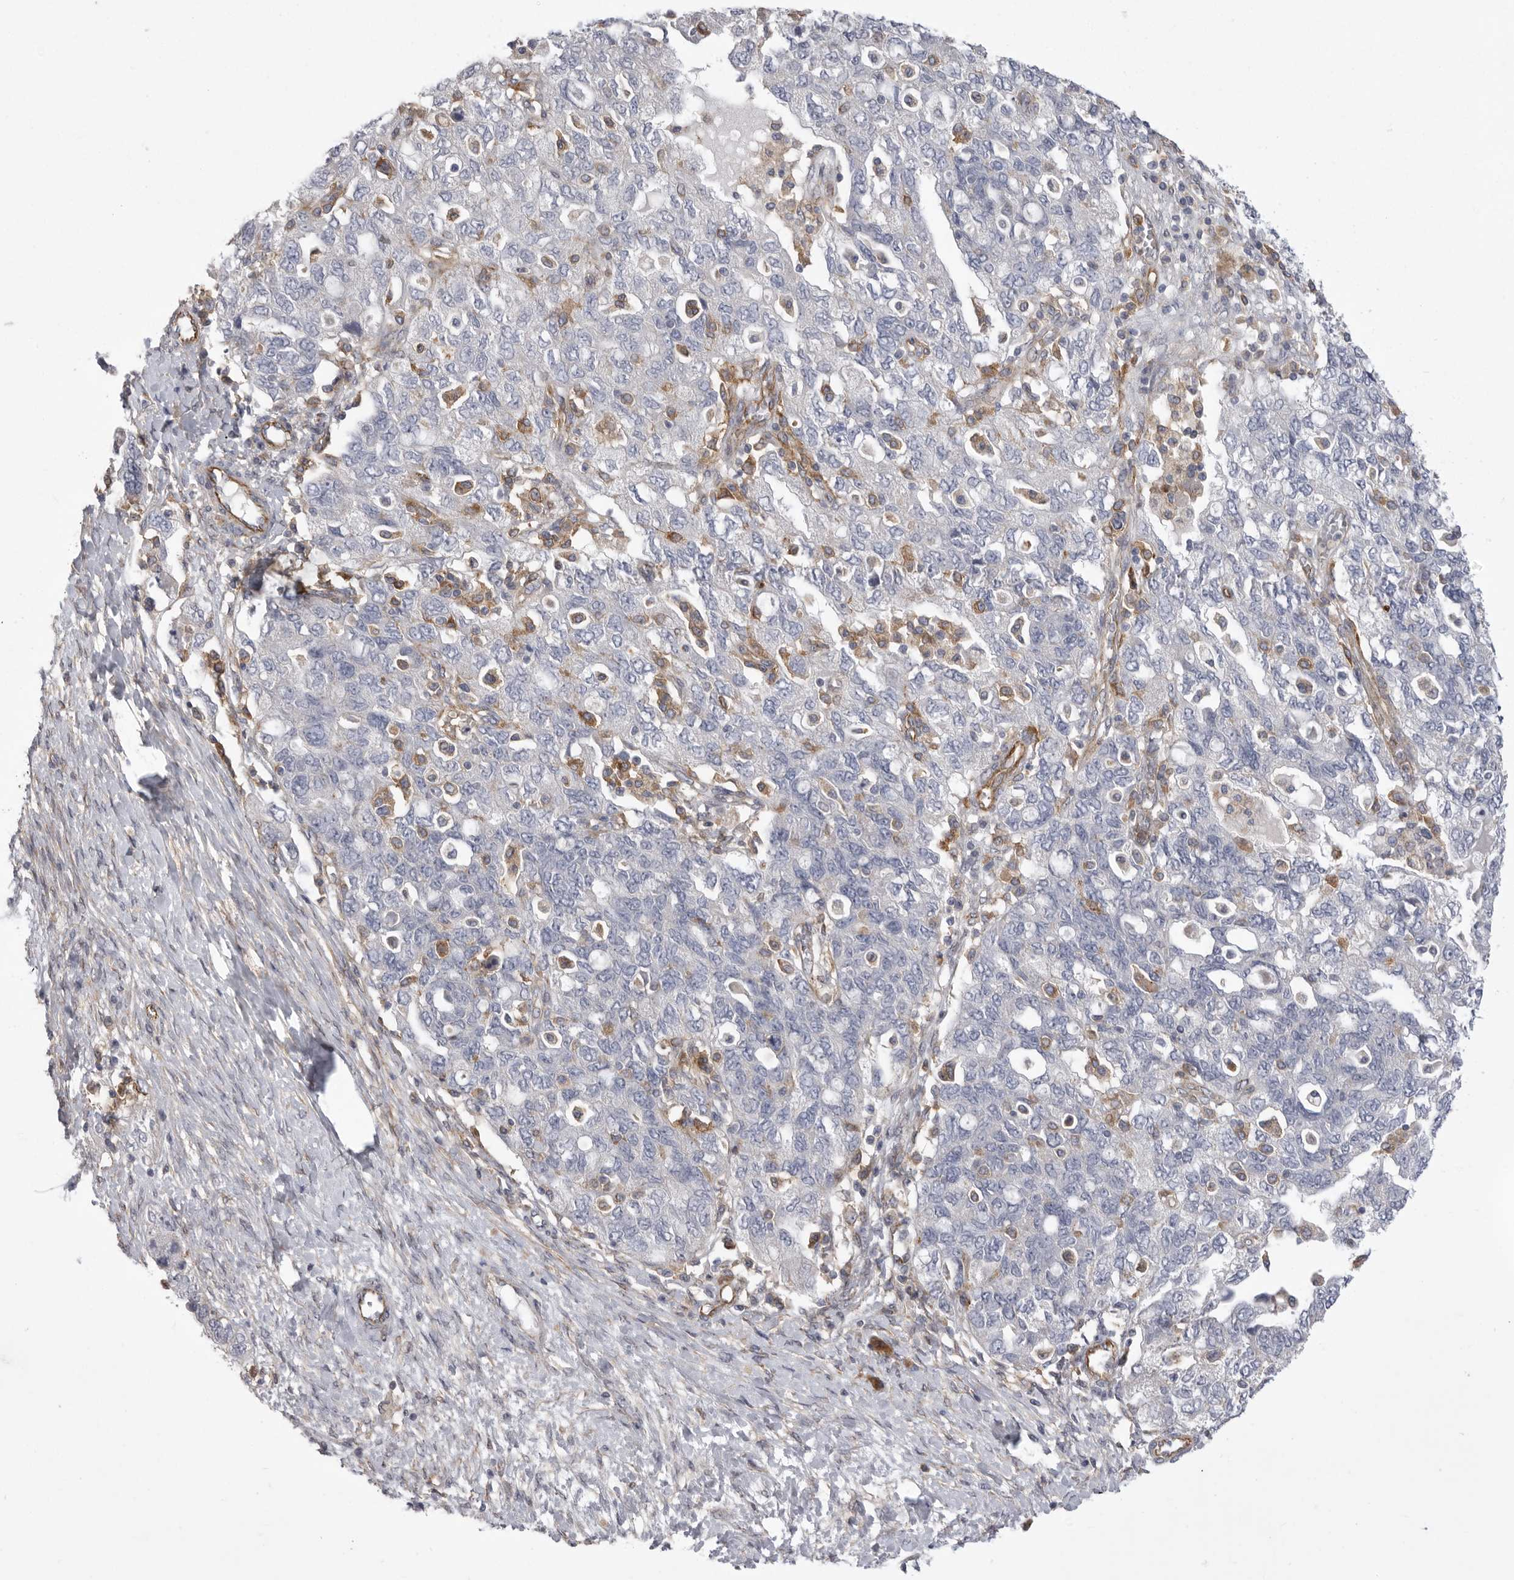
{"staining": {"intensity": "negative", "quantity": "none", "location": "none"}, "tissue": "ovarian cancer", "cell_type": "Tumor cells", "image_type": "cancer", "snomed": [{"axis": "morphology", "description": "Carcinoma, NOS"}, {"axis": "morphology", "description": "Cystadenocarcinoma, serous, NOS"}, {"axis": "topography", "description": "Ovary"}], "caption": "Tumor cells are negative for protein expression in human ovarian cancer.", "gene": "SIGLEC10", "patient": {"sex": "female", "age": 69}}